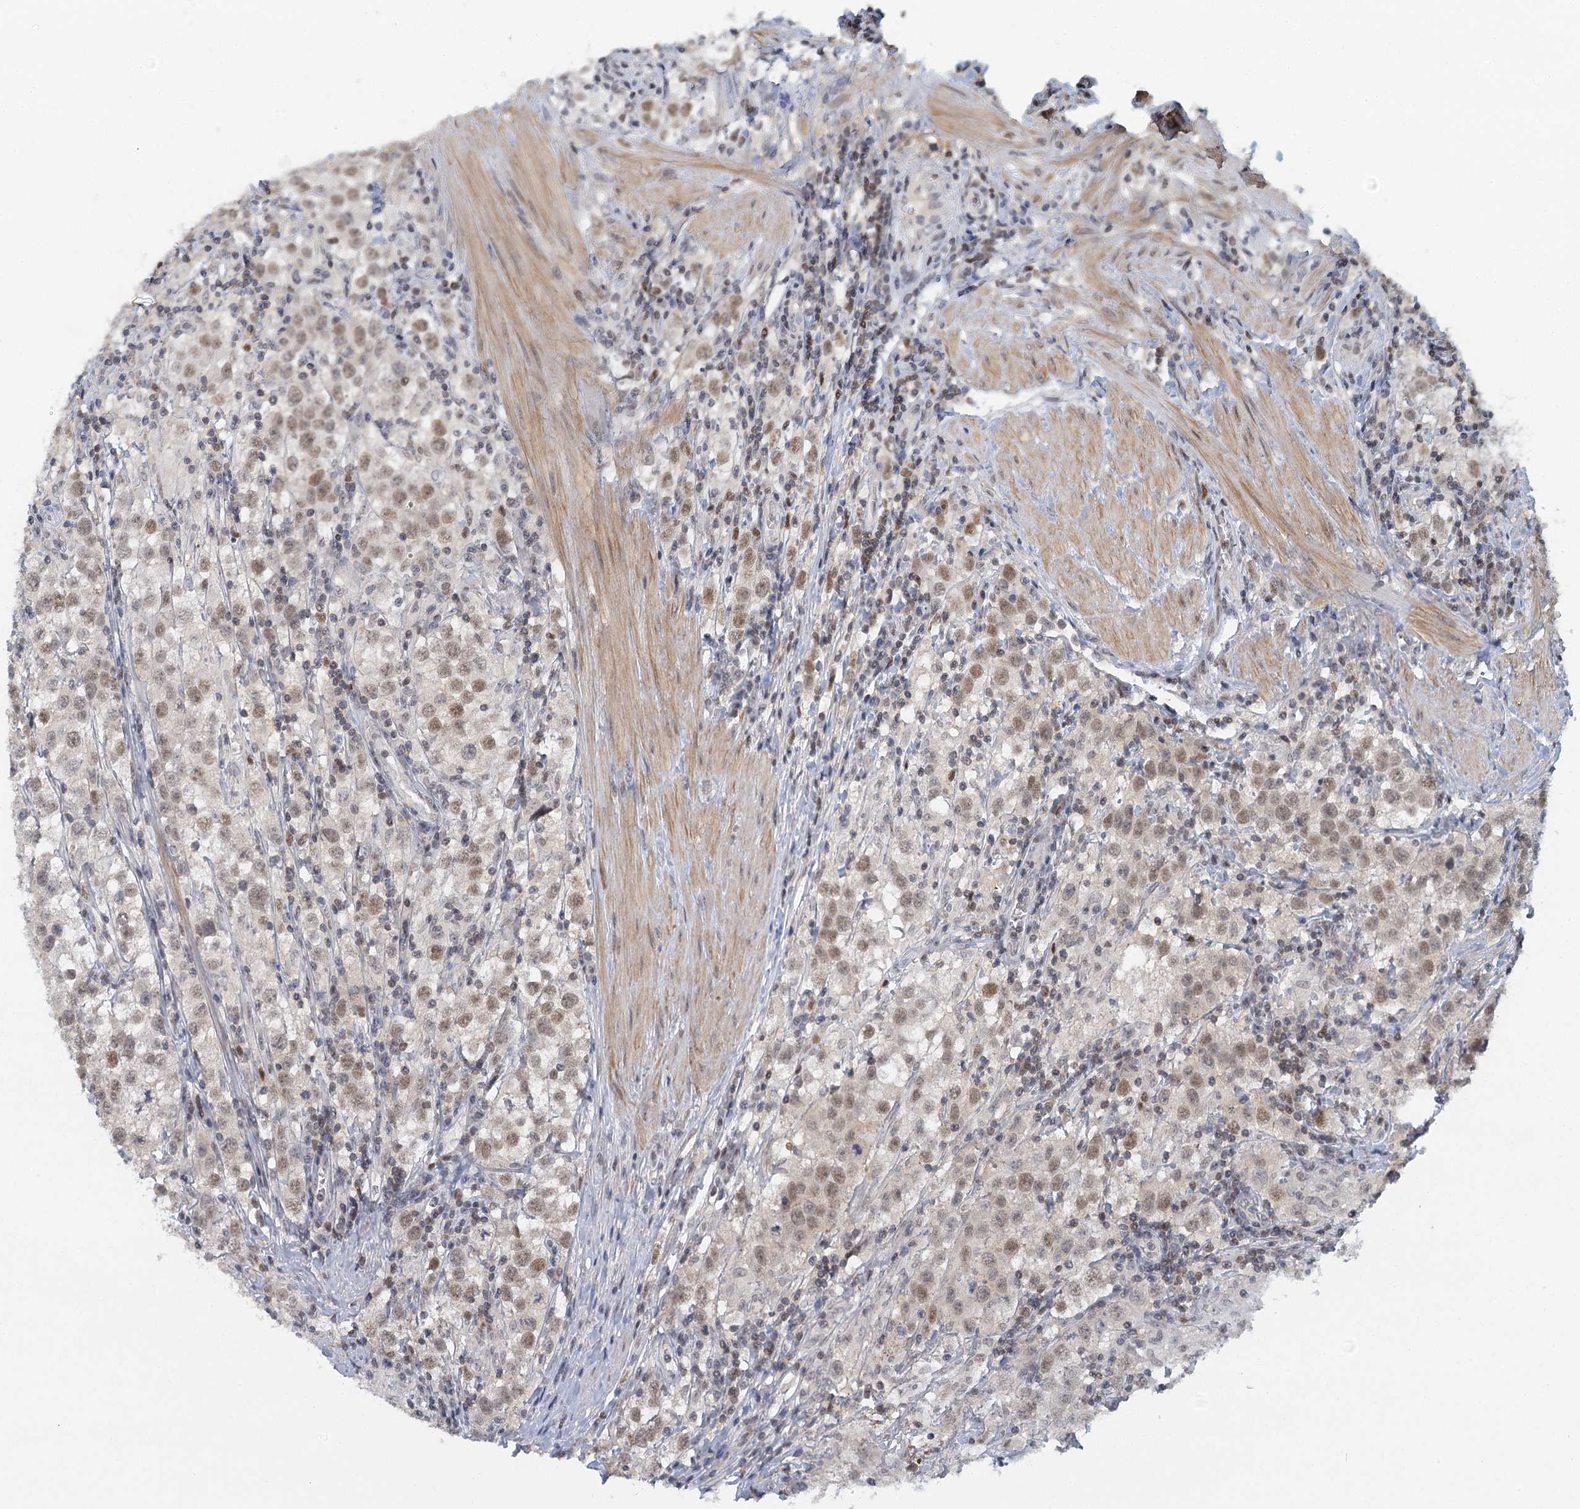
{"staining": {"intensity": "weak", "quantity": ">75%", "location": "nuclear"}, "tissue": "testis cancer", "cell_type": "Tumor cells", "image_type": "cancer", "snomed": [{"axis": "morphology", "description": "Seminoma, NOS"}, {"axis": "morphology", "description": "Carcinoma, Embryonal, NOS"}, {"axis": "topography", "description": "Testis"}], "caption": "Protein analysis of testis embryonal carcinoma tissue exhibits weak nuclear positivity in approximately >75% of tumor cells.", "gene": "GPATCH11", "patient": {"sex": "male", "age": 43}}